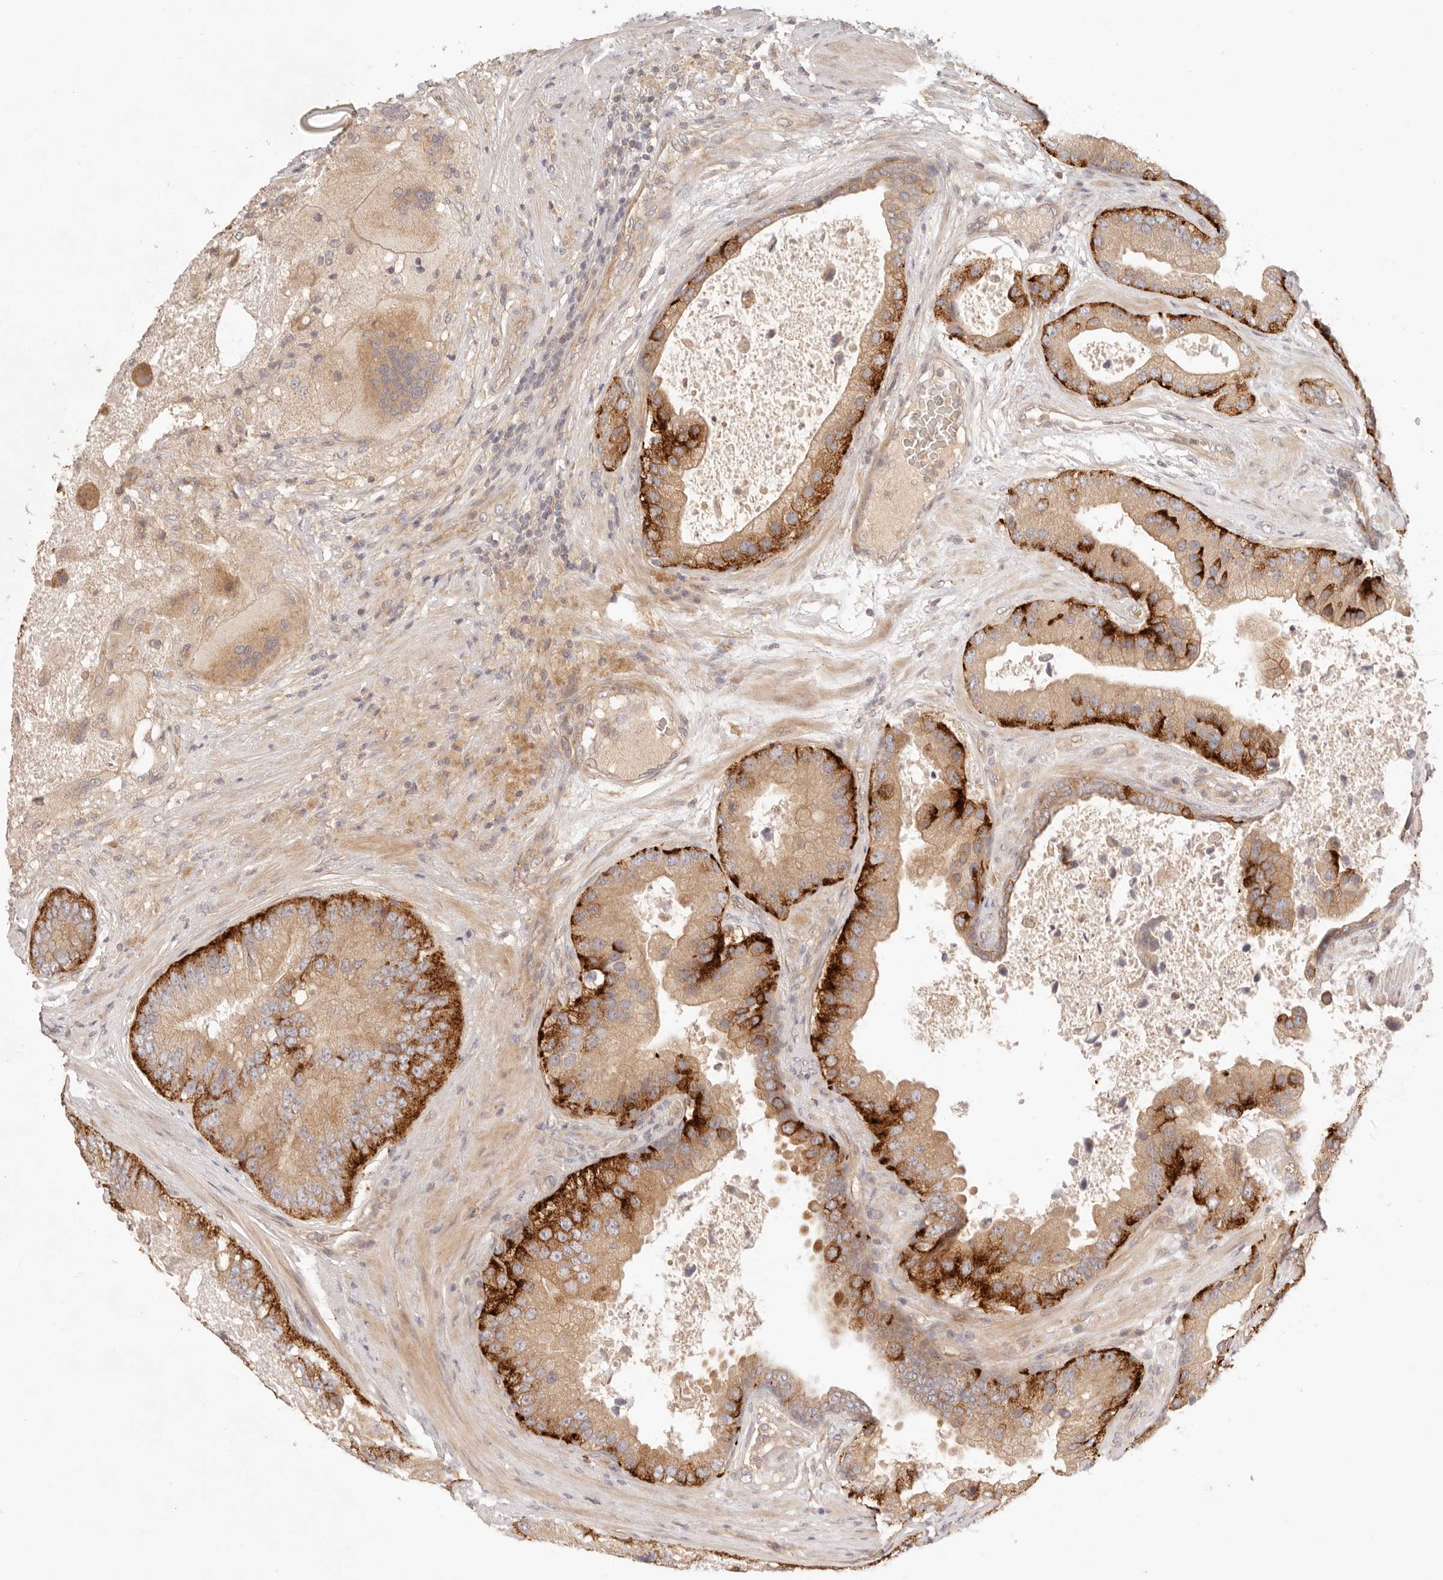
{"staining": {"intensity": "strong", "quantity": ">75%", "location": "cytoplasmic/membranous"}, "tissue": "prostate cancer", "cell_type": "Tumor cells", "image_type": "cancer", "snomed": [{"axis": "morphology", "description": "Adenocarcinoma, High grade"}, {"axis": "topography", "description": "Prostate"}], "caption": "Prostate cancer (adenocarcinoma (high-grade)) tissue exhibits strong cytoplasmic/membranous expression in approximately >75% of tumor cells, visualized by immunohistochemistry.", "gene": "PPP1R3B", "patient": {"sex": "male", "age": 70}}